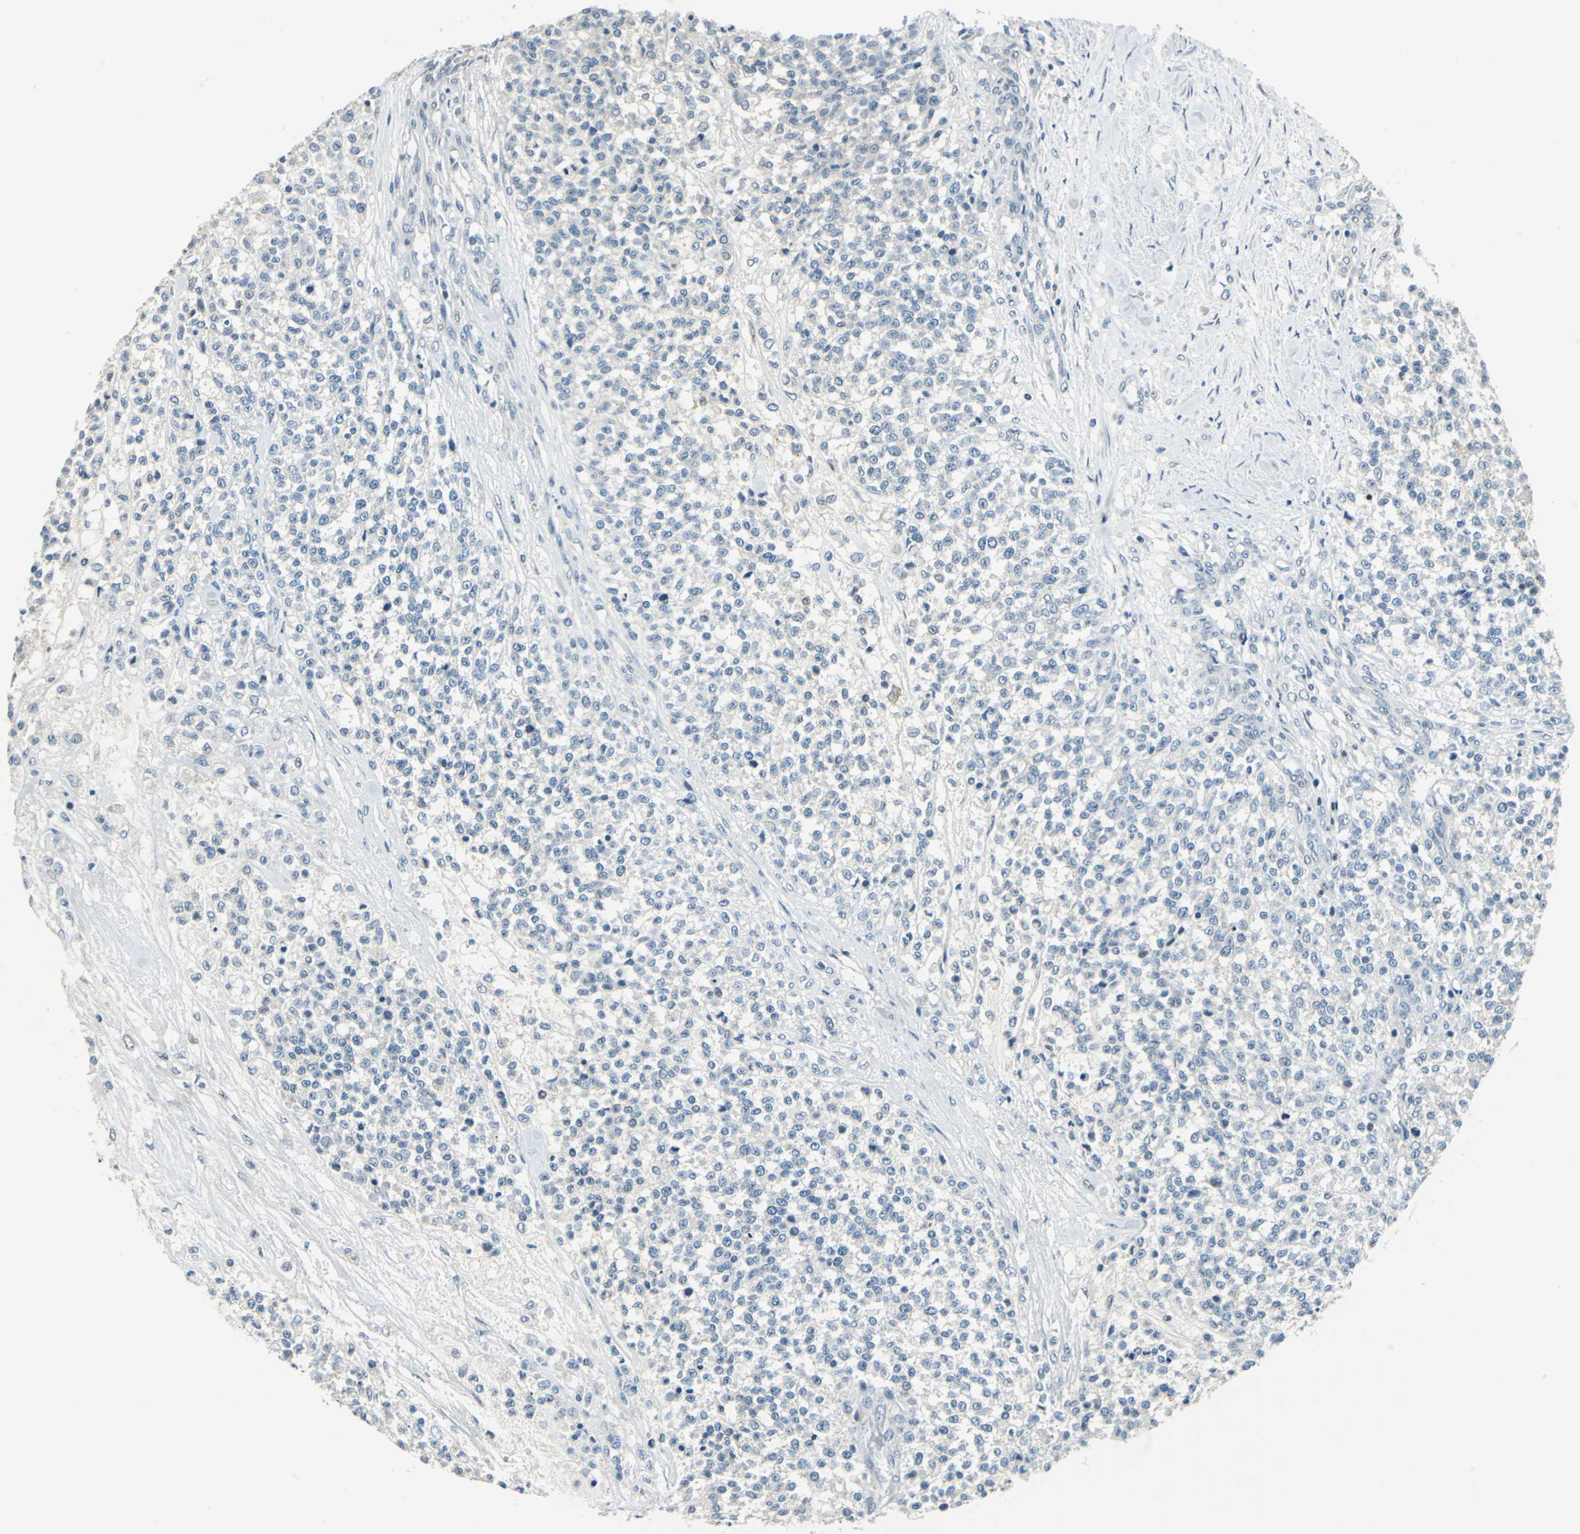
{"staining": {"intensity": "negative", "quantity": "none", "location": "none"}, "tissue": "testis cancer", "cell_type": "Tumor cells", "image_type": "cancer", "snomed": [{"axis": "morphology", "description": "Seminoma, NOS"}, {"axis": "topography", "description": "Testis"}], "caption": "Tumor cells show no significant staining in testis seminoma.", "gene": "HCFC2", "patient": {"sex": "male", "age": 59}}